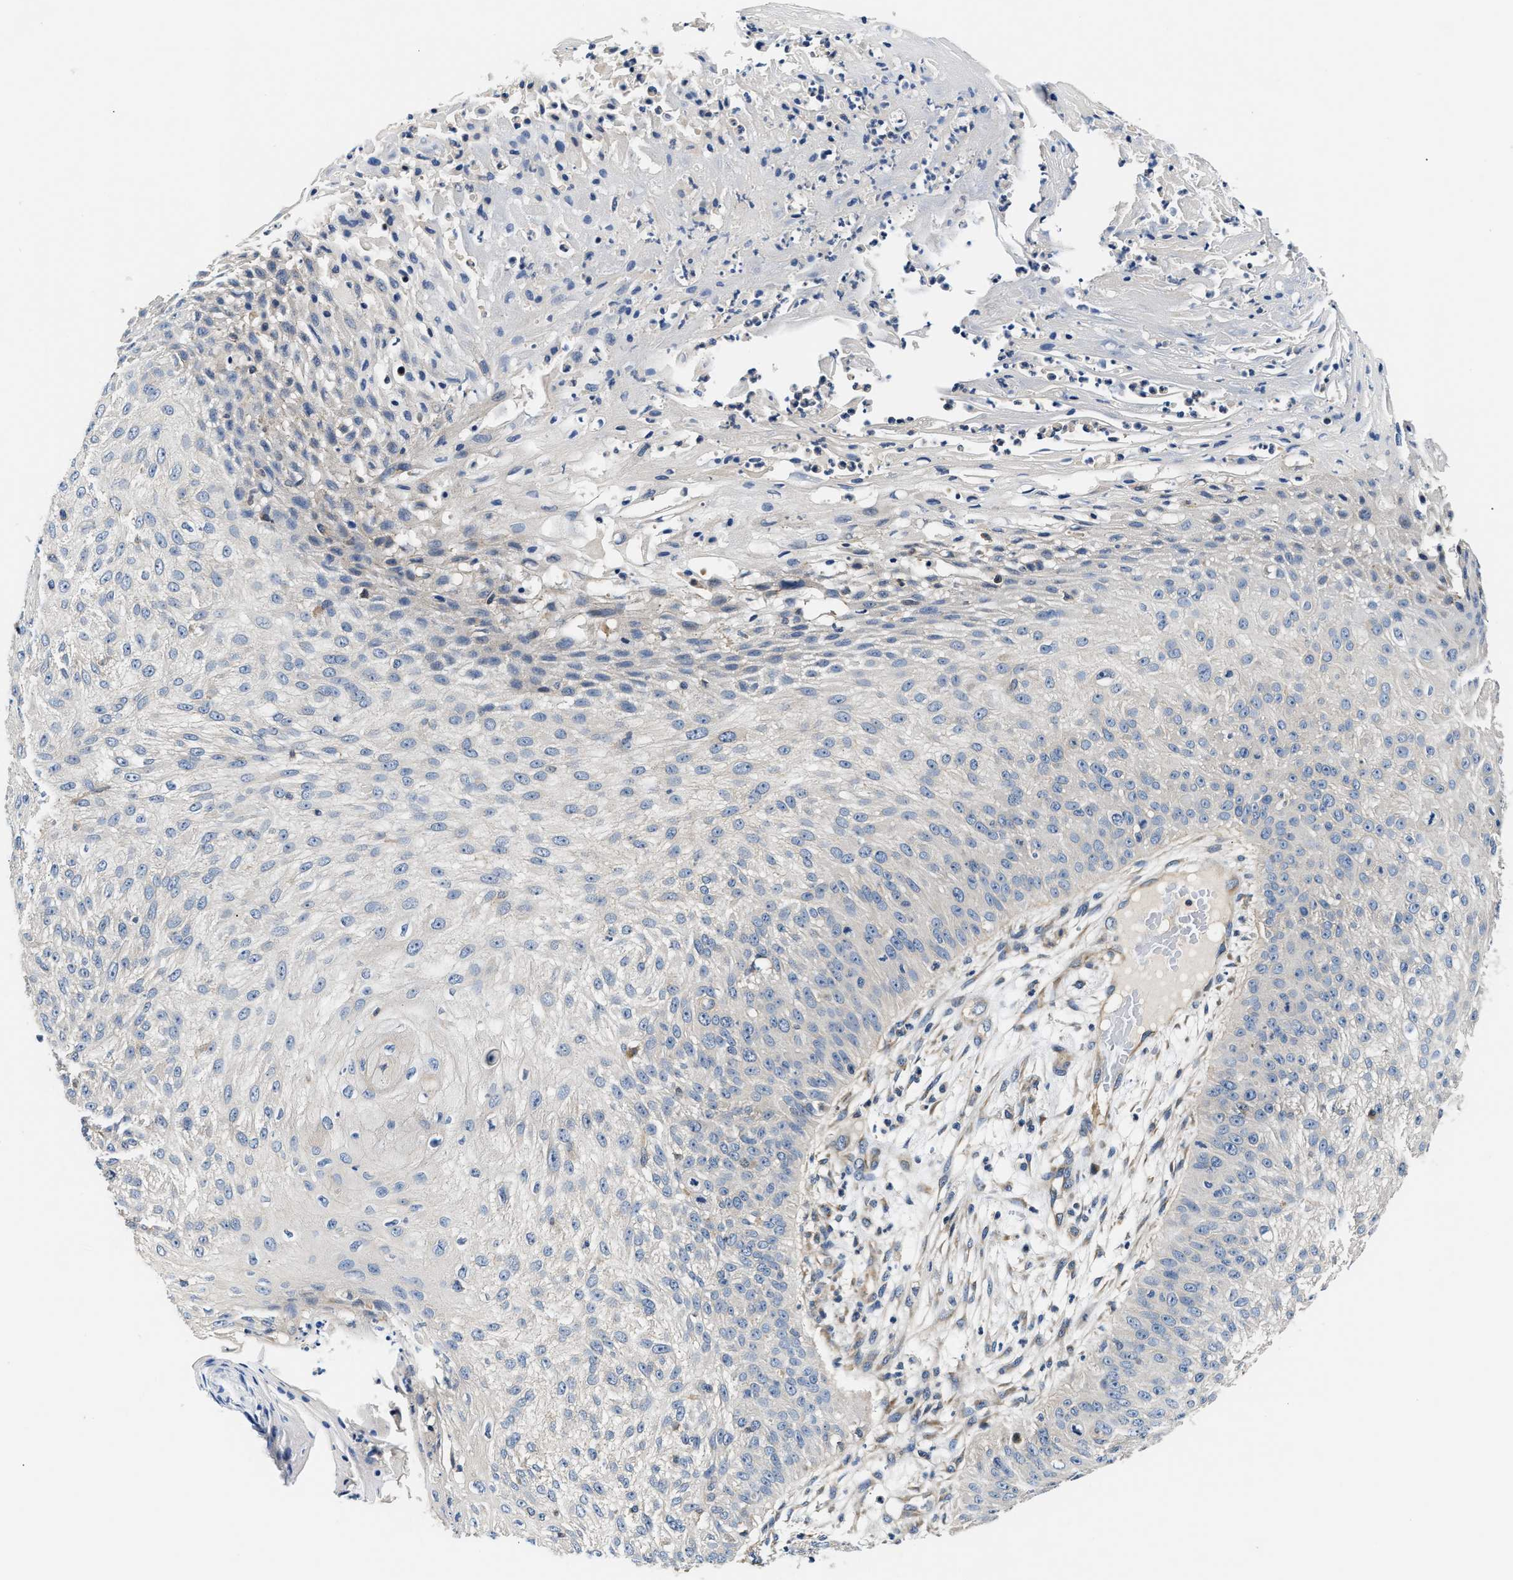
{"staining": {"intensity": "negative", "quantity": "none", "location": "none"}, "tissue": "skin cancer", "cell_type": "Tumor cells", "image_type": "cancer", "snomed": [{"axis": "morphology", "description": "Squamous cell carcinoma, NOS"}, {"axis": "topography", "description": "Skin"}], "caption": "There is no significant positivity in tumor cells of squamous cell carcinoma (skin). The staining is performed using DAB (3,3'-diaminobenzidine) brown chromogen with nuclei counter-stained in using hematoxylin.", "gene": "TEX2", "patient": {"sex": "female", "age": 80}}